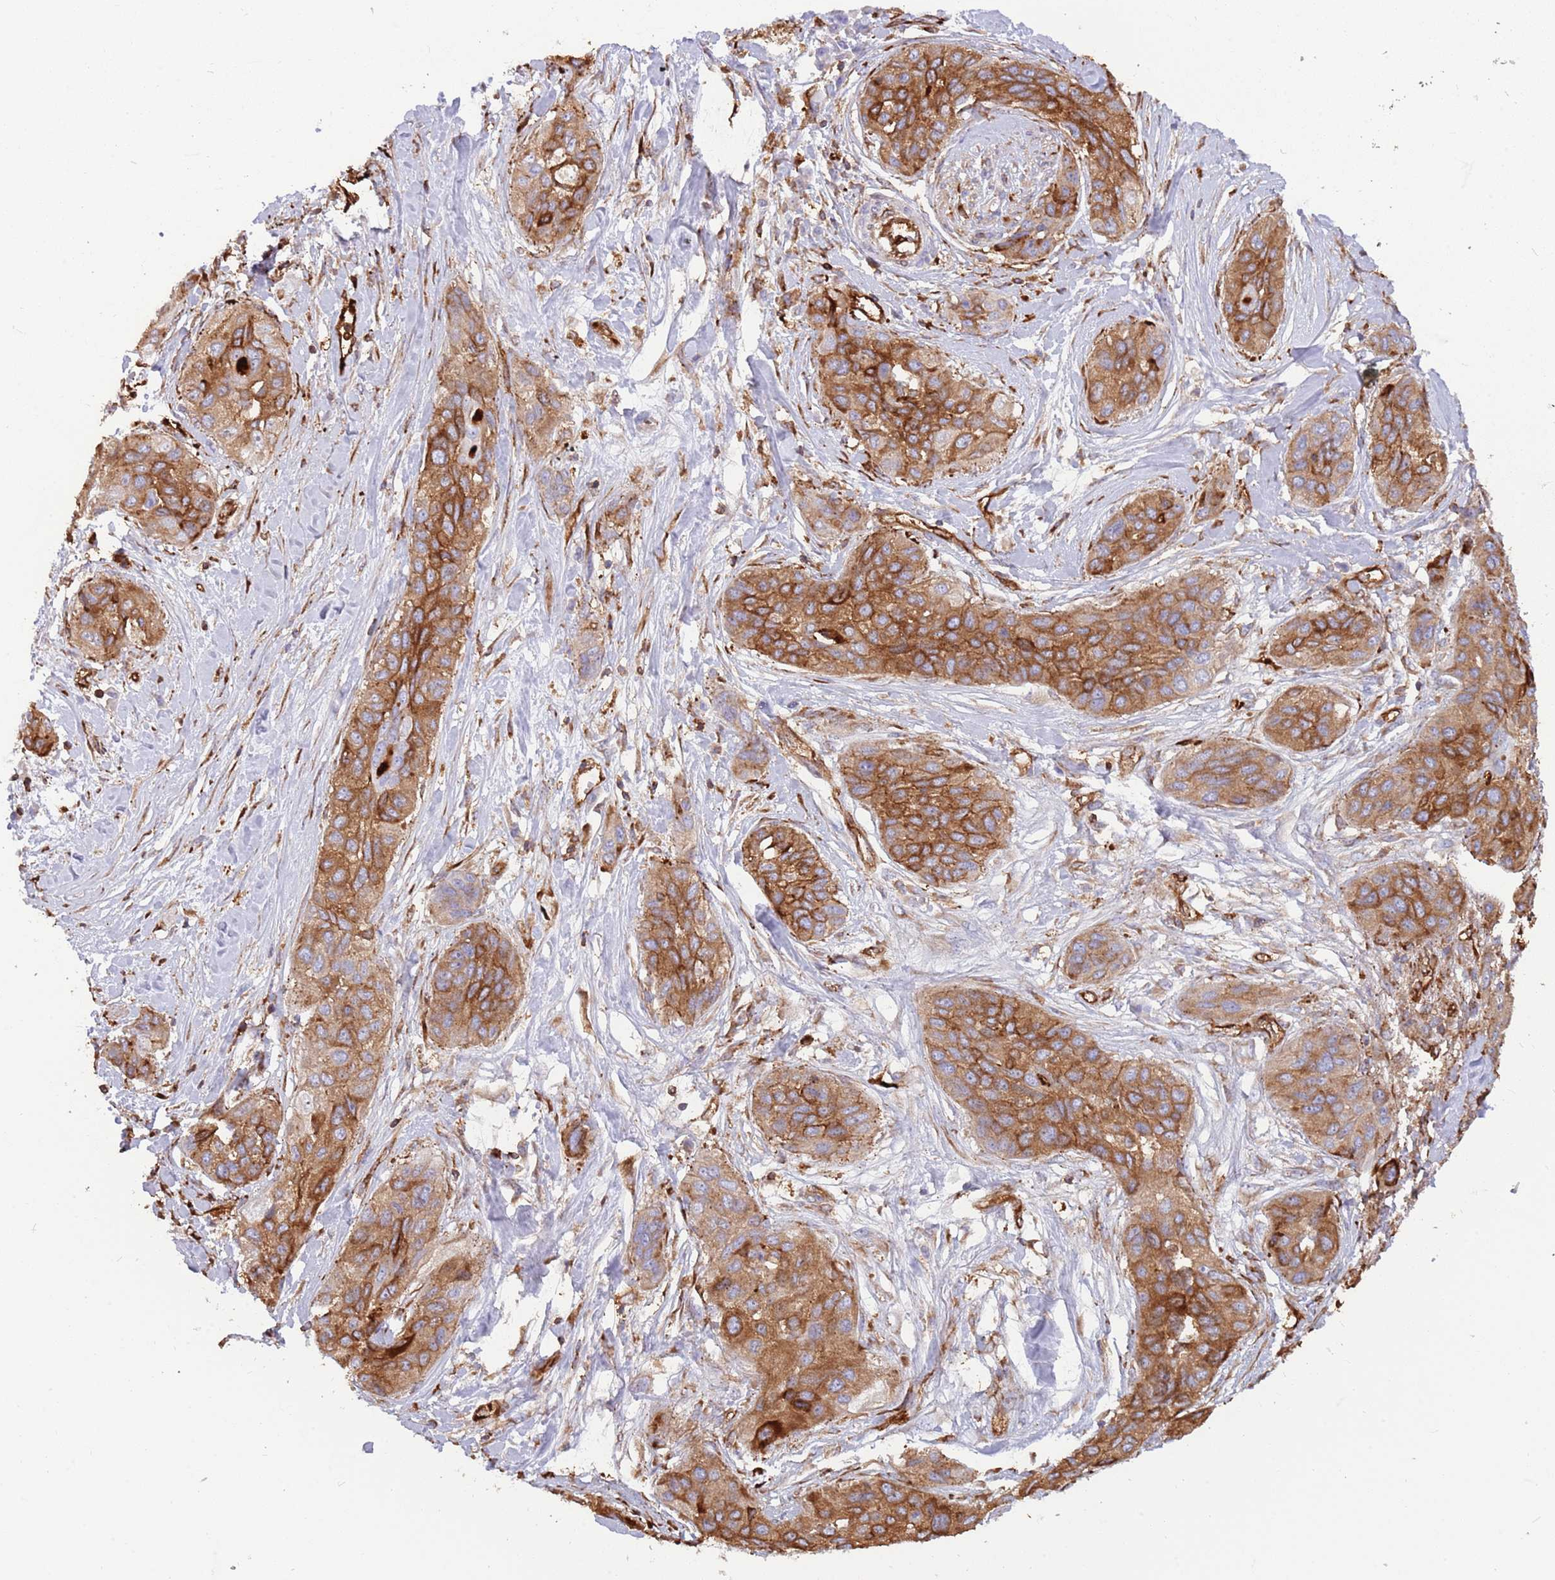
{"staining": {"intensity": "moderate", "quantity": "25%-75%", "location": "cytoplasmic/membranous"}, "tissue": "lung cancer", "cell_type": "Tumor cells", "image_type": "cancer", "snomed": [{"axis": "morphology", "description": "Squamous cell carcinoma, NOS"}, {"axis": "topography", "description": "Lung"}], "caption": "Human lung squamous cell carcinoma stained with a protein marker demonstrates moderate staining in tumor cells.", "gene": "KBTBD7", "patient": {"sex": "female", "age": 70}}